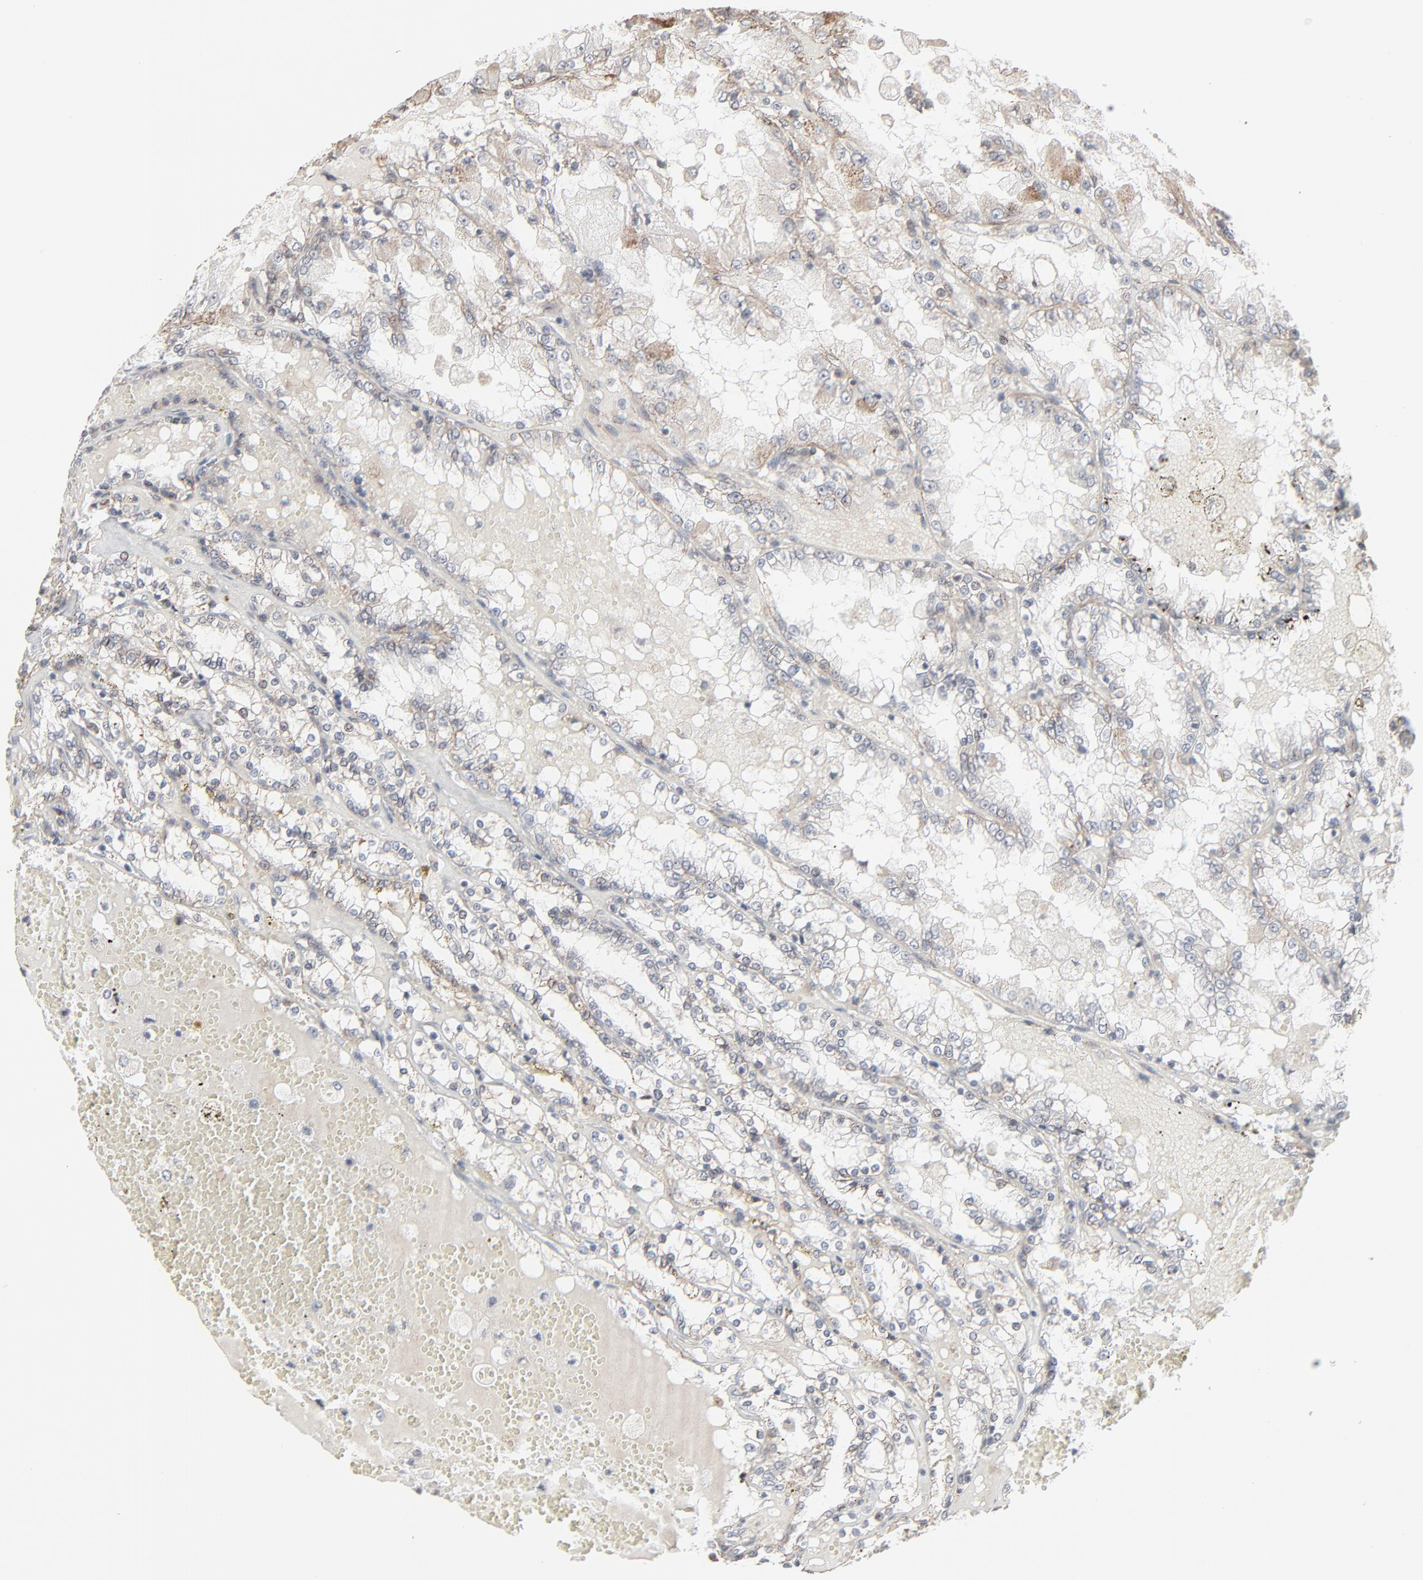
{"staining": {"intensity": "weak", "quantity": "25%-75%", "location": "cytoplasmic/membranous"}, "tissue": "renal cancer", "cell_type": "Tumor cells", "image_type": "cancer", "snomed": [{"axis": "morphology", "description": "Adenocarcinoma, NOS"}, {"axis": "topography", "description": "Kidney"}], "caption": "Immunohistochemical staining of adenocarcinoma (renal) demonstrates low levels of weak cytoplasmic/membranous protein expression in approximately 25%-75% of tumor cells. The staining was performed using DAB to visualize the protein expression in brown, while the nuclei were stained in blue with hematoxylin (Magnification: 20x).", "gene": "CTNND1", "patient": {"sex": "female", "age": 56}}